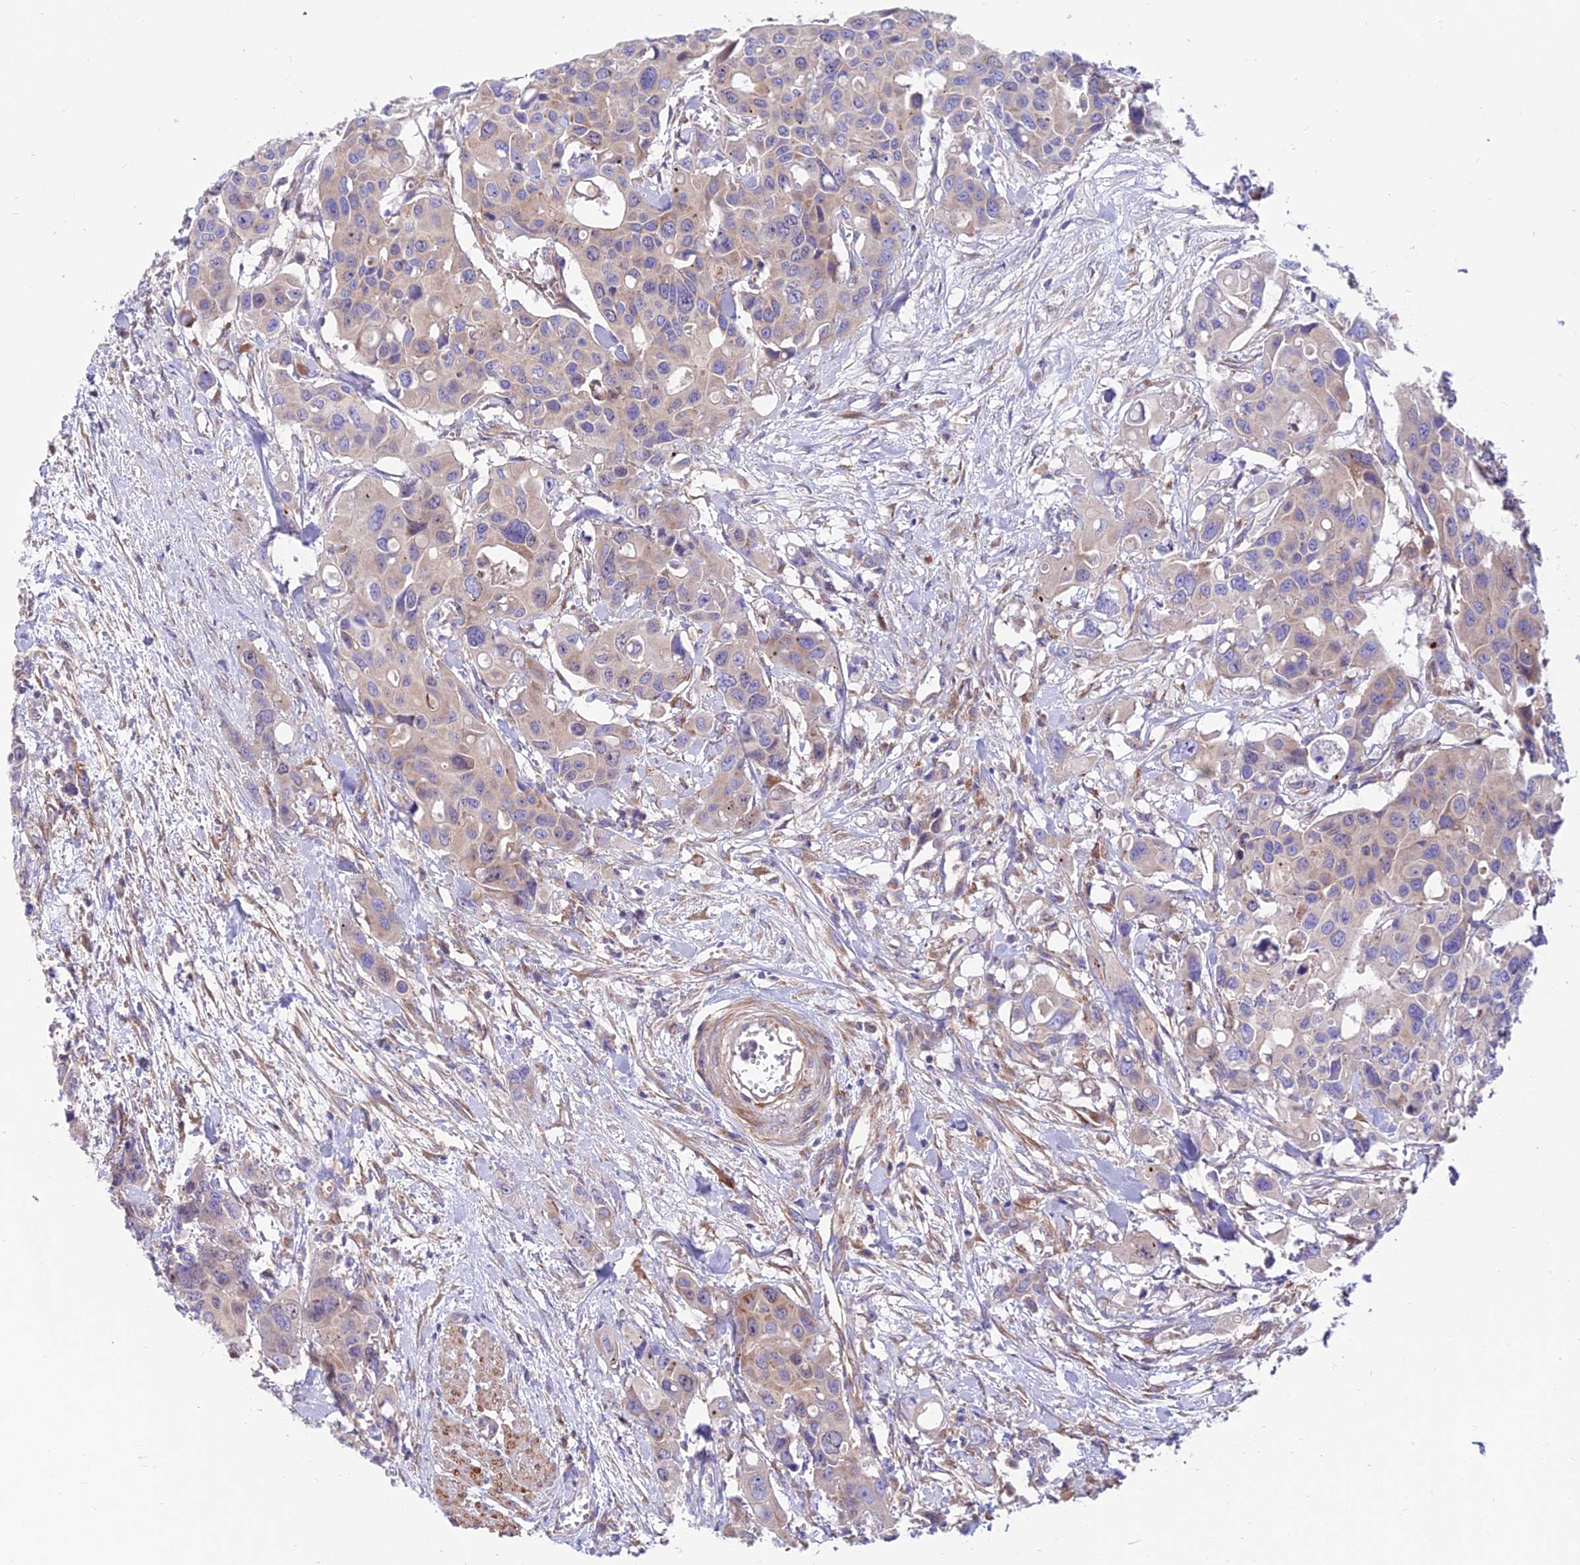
{"staining": {"intensity": "weak", "quantity": ">75%", "location": "cytoplasmic/membranous"}, "tissue": "colorectal cancer", "cell_type": "Tumor cells", "image_type": "cancer", "snomed": [{"axis": "morphology", "description": "Adenocarcinoma, NOS"}, {"axis": "topography", "description": "Colon"}], "caption": "Adenocarcinoma (colorectal) stained for a protein (brown) demonstrates weak cytoplasmic/membranous positive staining in approximately >75% of tumor cells.", "gene": "VPS16", "patient": {"sex": "male", "age": 77}}